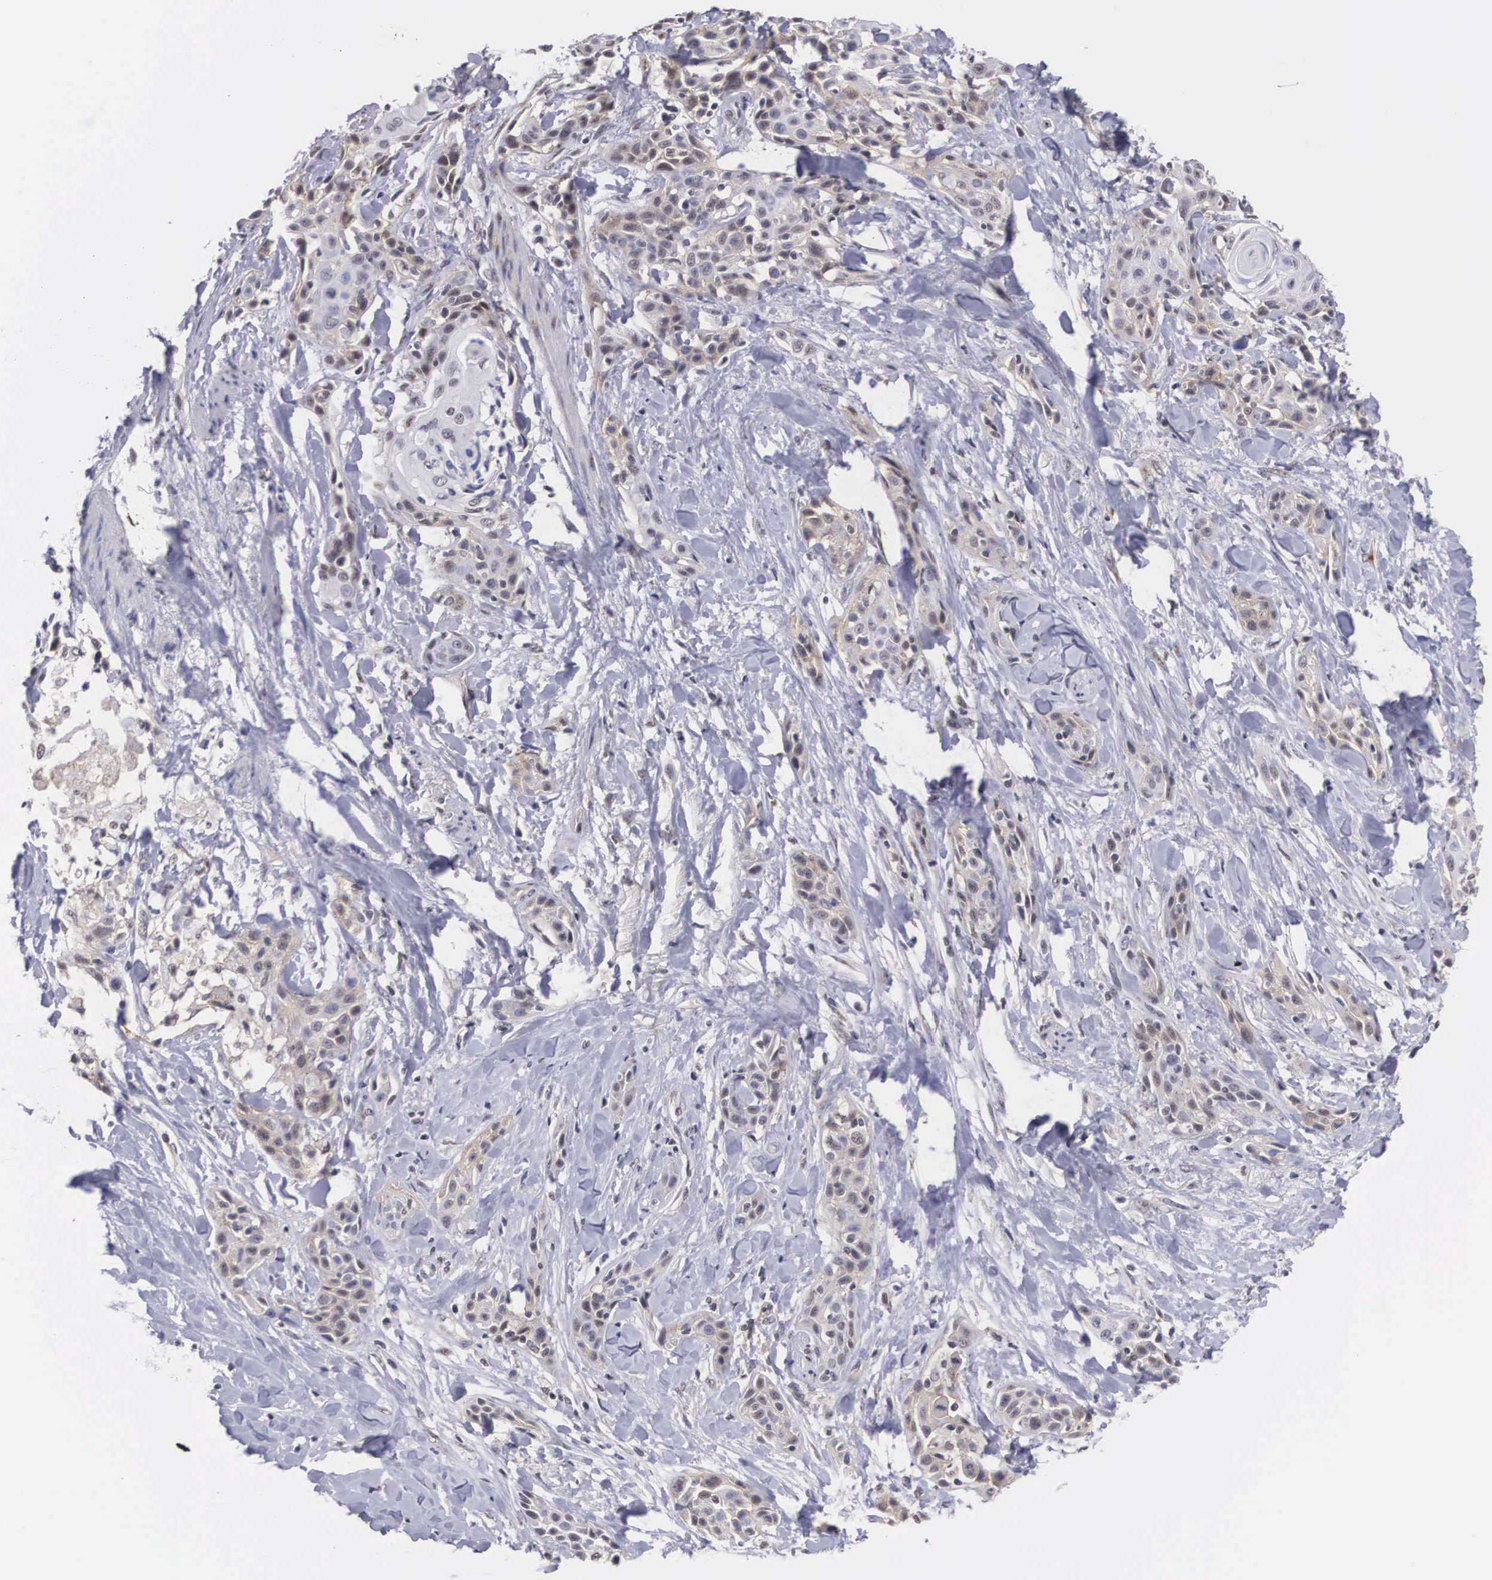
{"staining": {"intensity": "moderate", "quantity": "<25%", "location": "nuclear"}, "tissue": "skin cancer", "cell_type": "Tumor cells", "image_type": "cancer", "snomed": [{"axis": "morphology", "description": "Squamous cell carcinoma, NOS"}, {"axis": "topography", "description": "Skin"}, {"axis": "topography", "description": "Anal"}], "caption": "DAB (3,3'-diaminobenzidine) immunohistochemical staining of human skin squamous cell carcinoma shows moderate nuclear protein positivity in about <25% of tumor cells.", "gene": "NR4A2", "patient": {"sex": "male", "age": 64}}